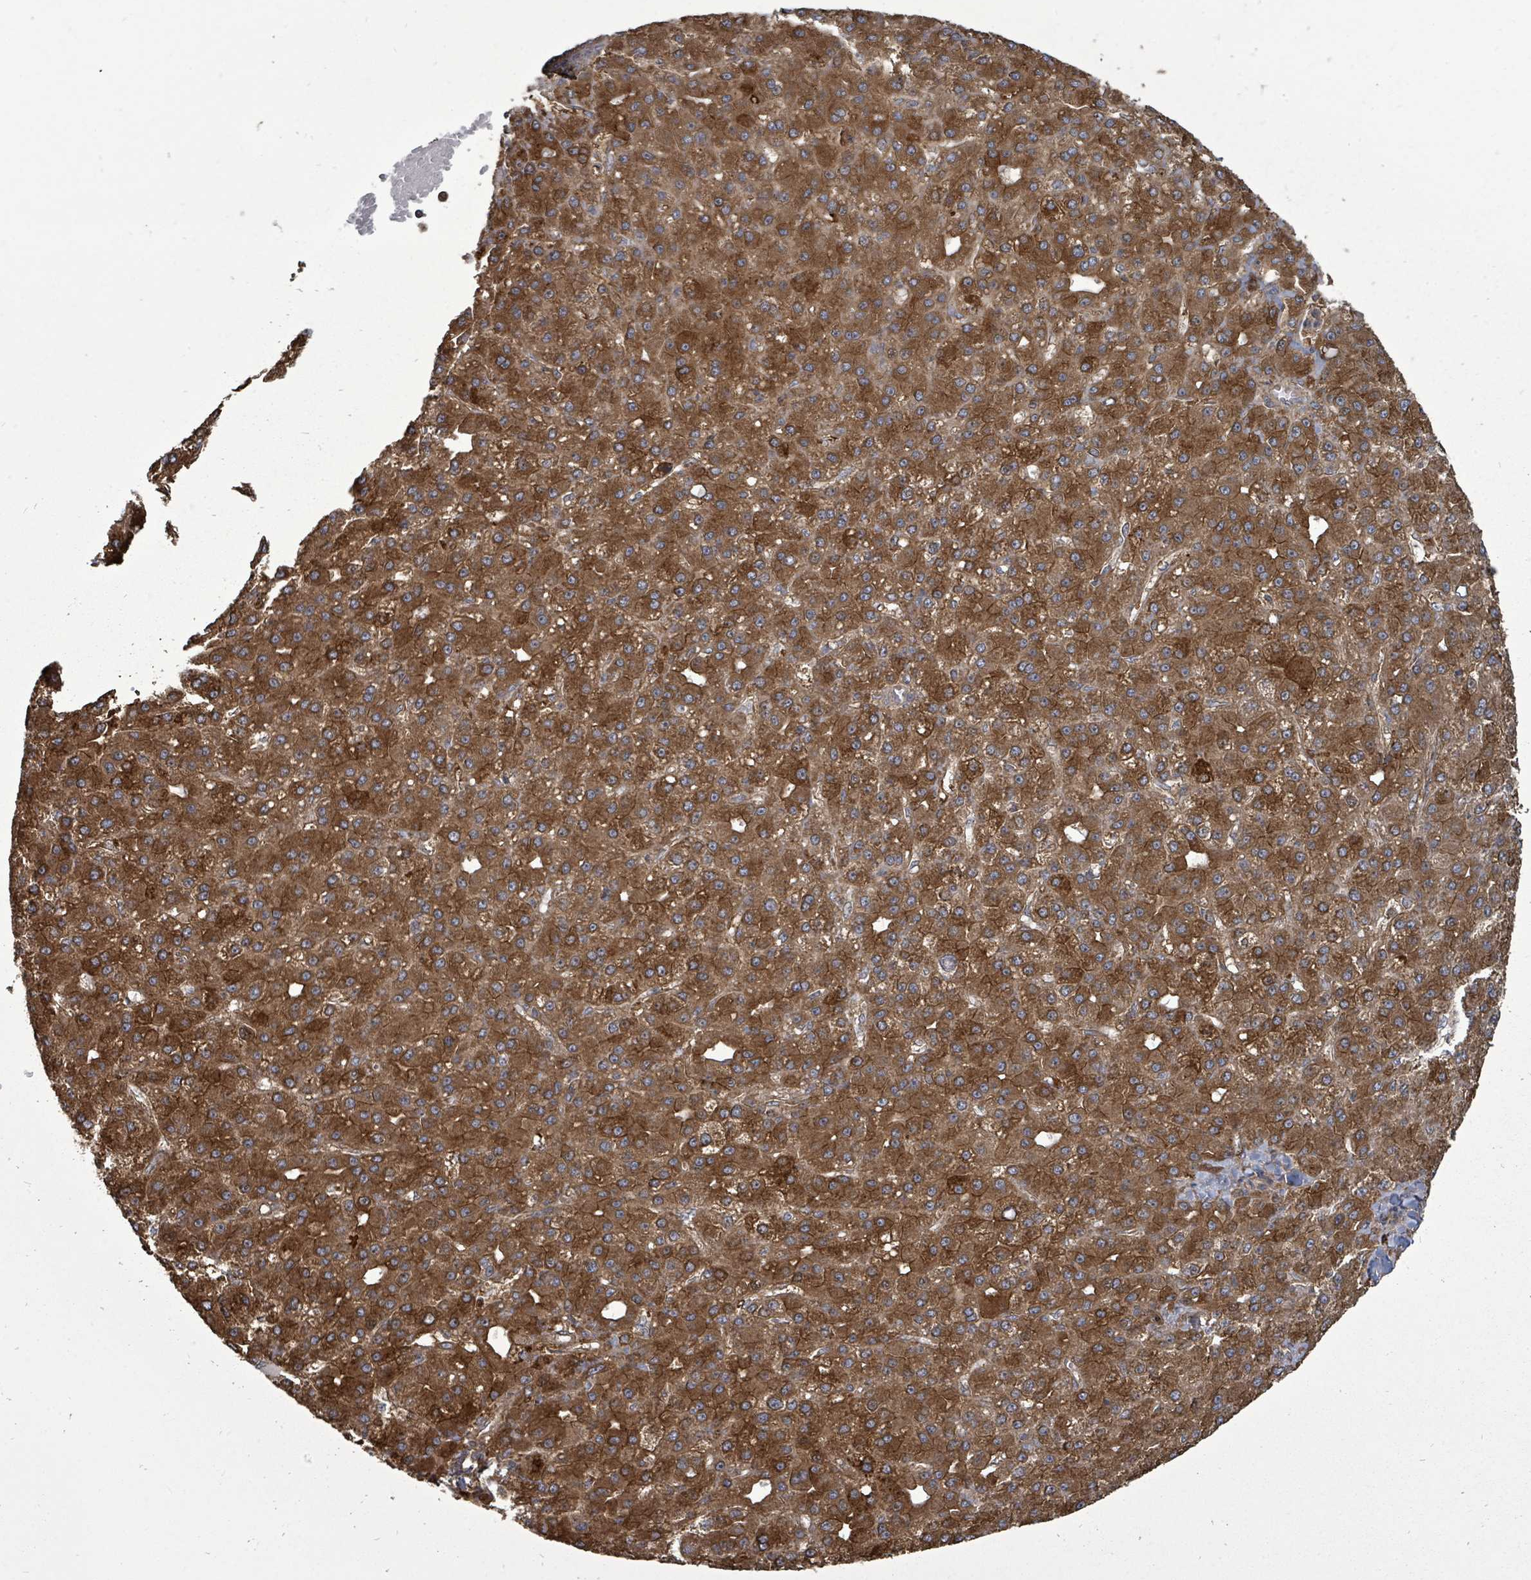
{"staining": {"intensity": "strong", "quantity": ">75%", "location": "cytoplasmic/membranous"}, "tissue": "liver cancer", "cell_type": "Tumor cells", "image_type": "cancer", "snomed": [{"axis": "morphology", "description": "Carcinoma, Hepatocellular, NOS"}, {"axis": "topography", "description": "Liver"}], "caption": "A photomicrograph showing strong cytoplasmic/membranous expression in about >75% of tumor cells in hepatocellular carcinoma (liver), as visualized by brown immunohistochemical staining.", "gene": "EIF3C", "patient": {"sex": "male", "age": 67}}